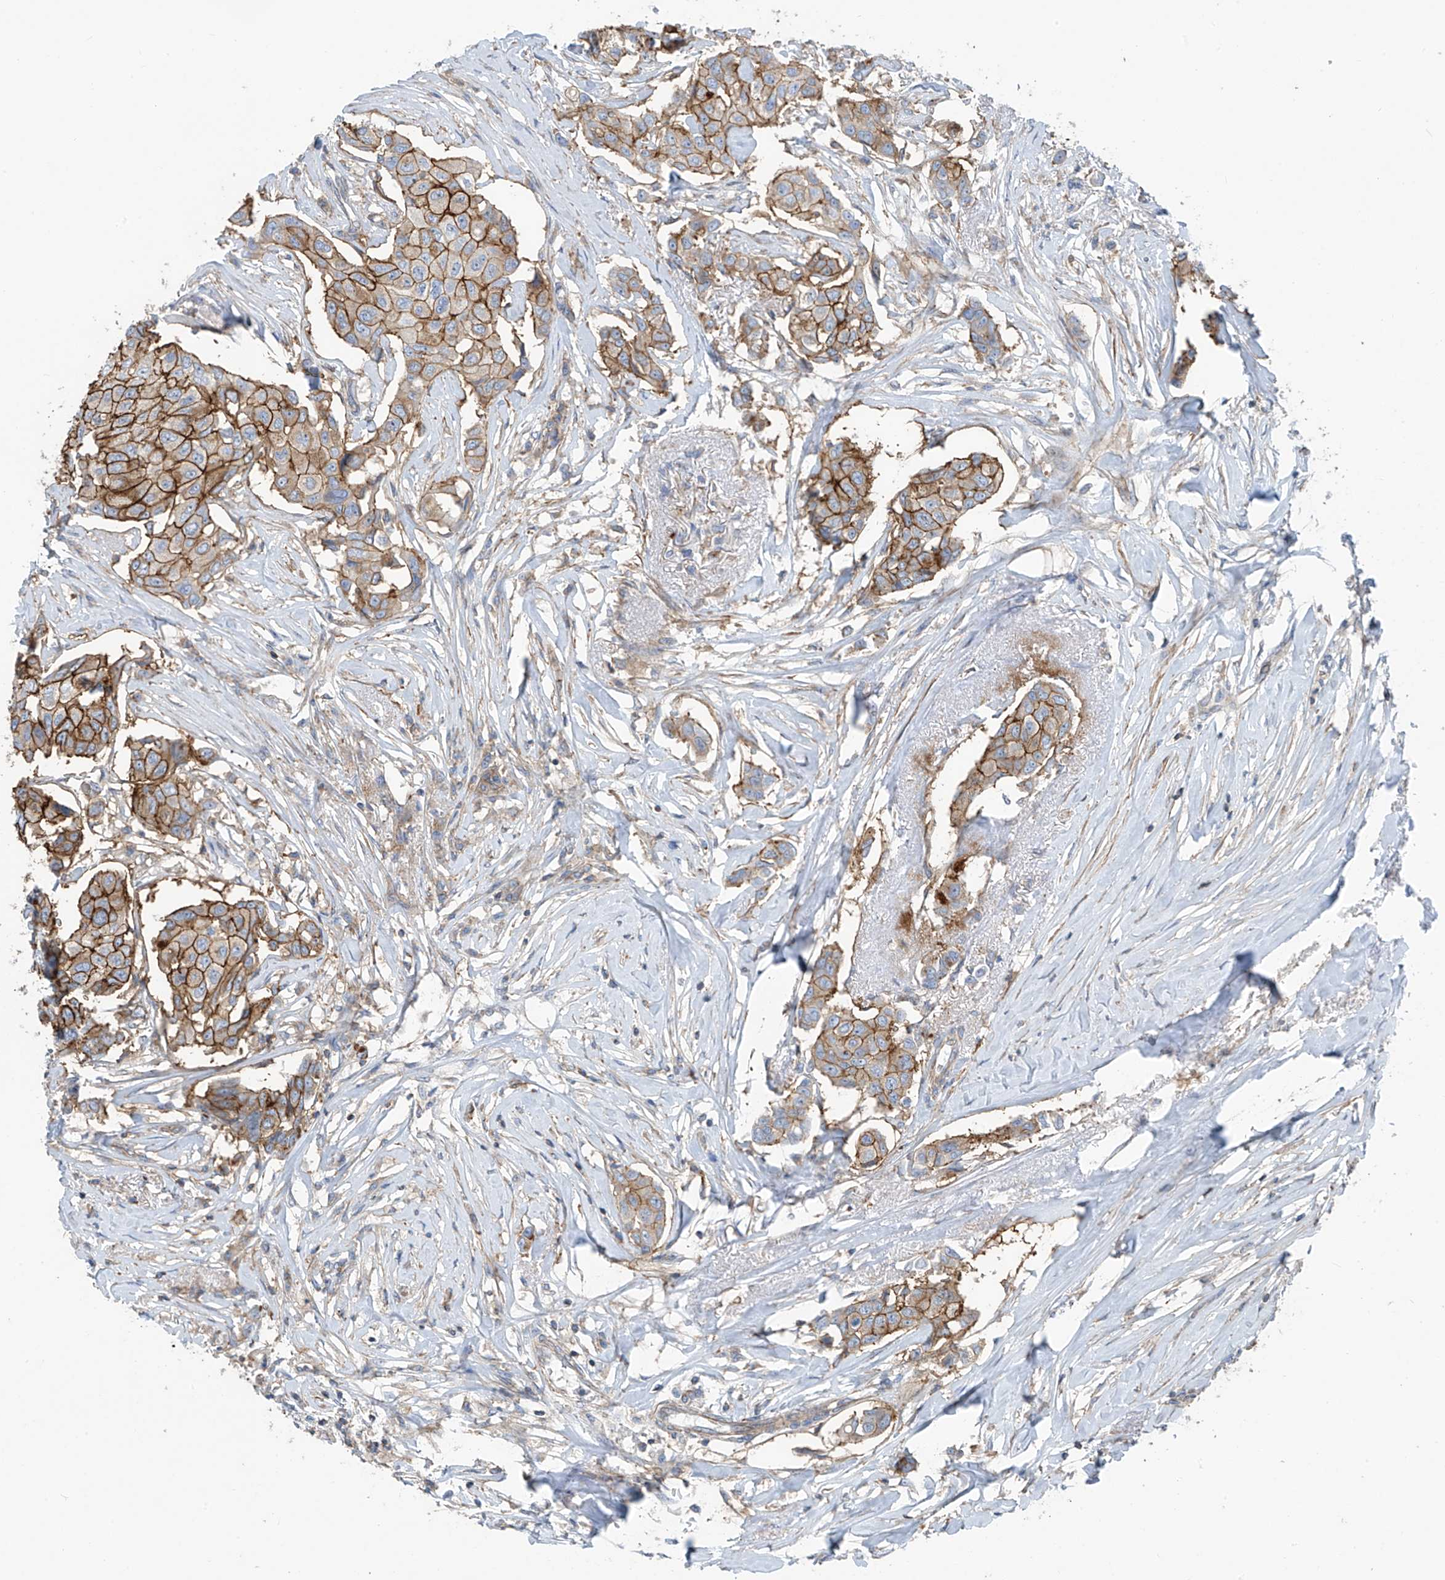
{"staining": {"intensity": "moderate", "quantity": ">75%", "location": "cytoplasmic/membranous"}, "tissue": "breast cancer", "cell_type": "Tumor cells", "image_type": "cancer", "snomed": [{"axis": "morphology", "description": "Duct carcinoma"}, {"axis": "topography", "description": "Breast"}], "caption": "Moderate cytoplasmic/membranous staining is seen in about >75% of tumor cells in breast cancer.", "gene": "SLC1A5", "patient": {"sex": "female", "age": 80}}